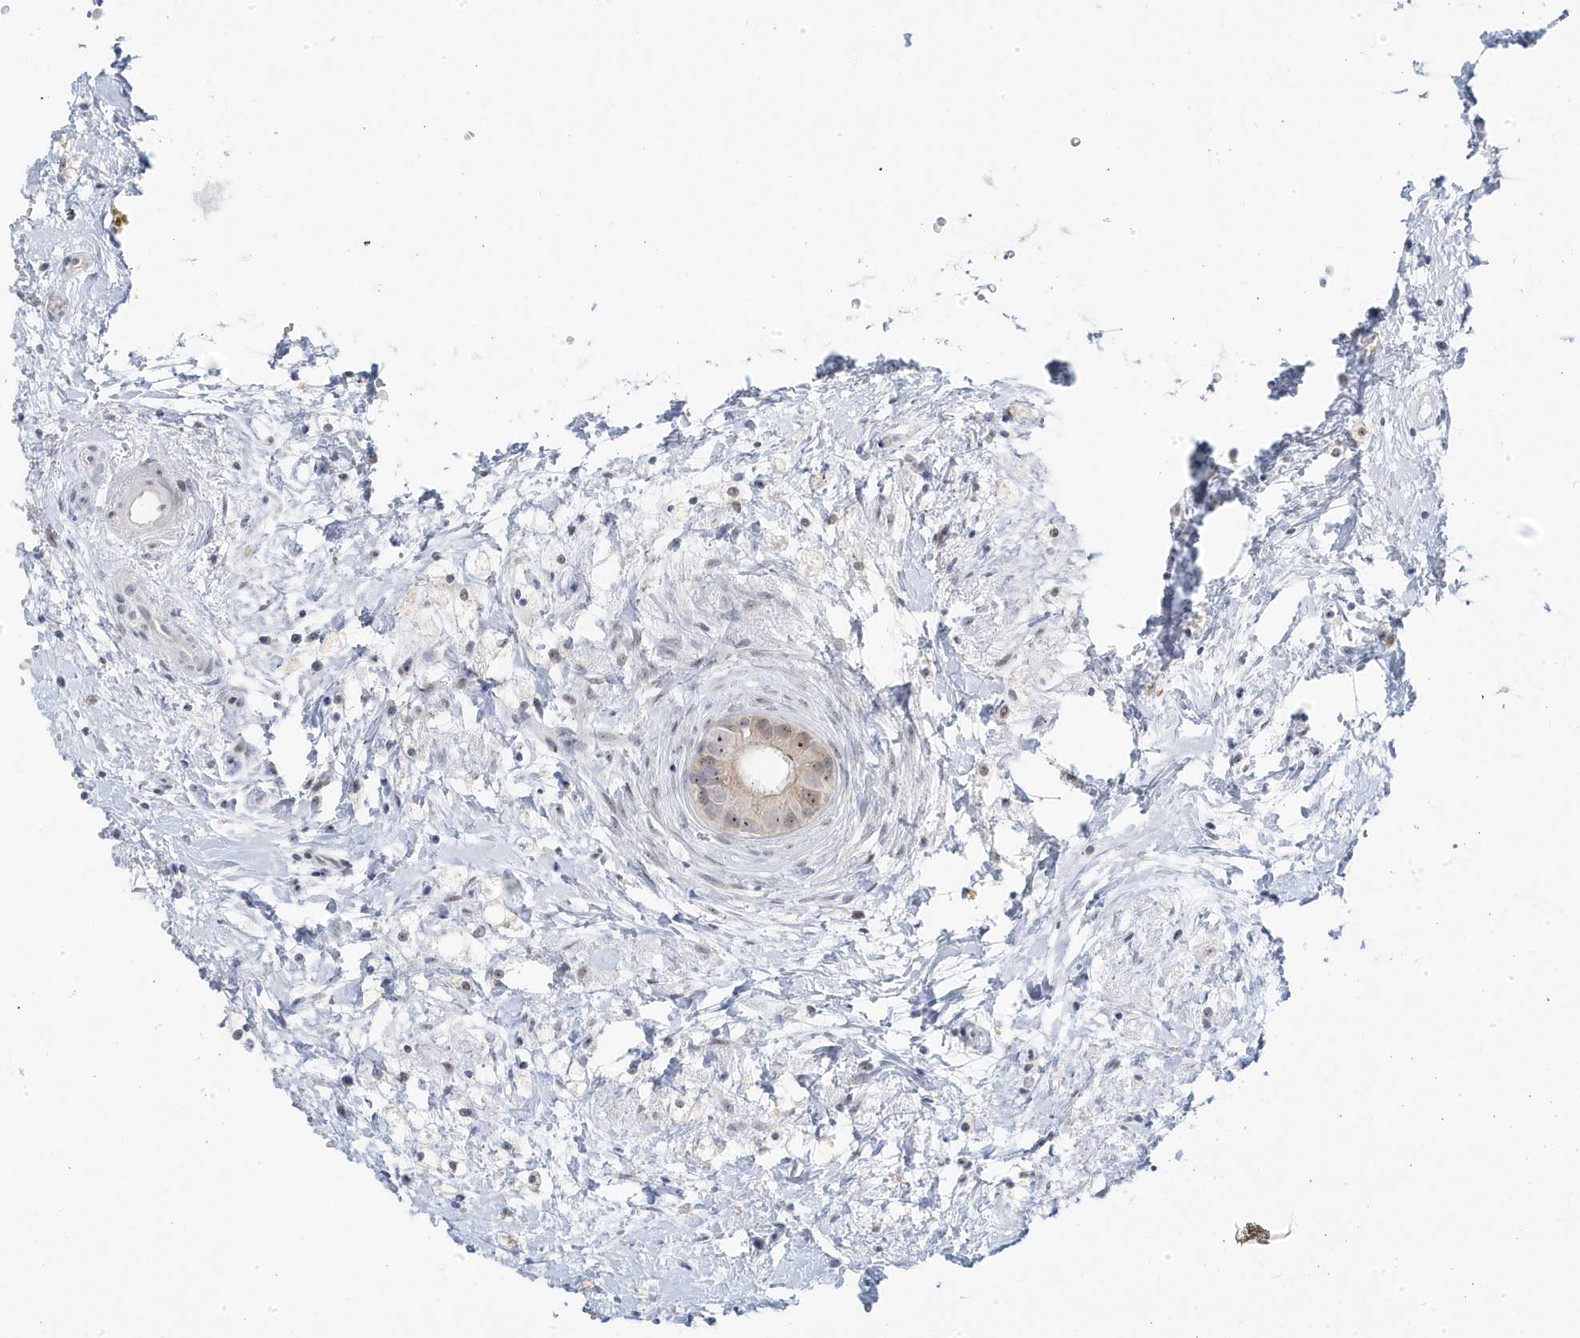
{"staining": {"intensity": "weak", "quantity": ">75%", "location": "nuclear"}, "tissue": "epididymis", "cell_type": "Glandular cells", "image_type": "normal", "snomed": [{"axis": "morphology", "description": "Normal tissue, NOS"}, {"axis": "topography", "description": "Epididymis"}], "caption": "An IHC photomicrograph of normal tissue is shown. Protein staining in brown shows weak nuclear positivity in epididymis within glandular cells. (Stains: DAB (3,3'-diaminobenzidine) in brown, nuclei in blue, Microscopy: brightfield microscopy at high magnification).", "gene": "TSEN15", "patient": {"sex": "male", "age": 80}}